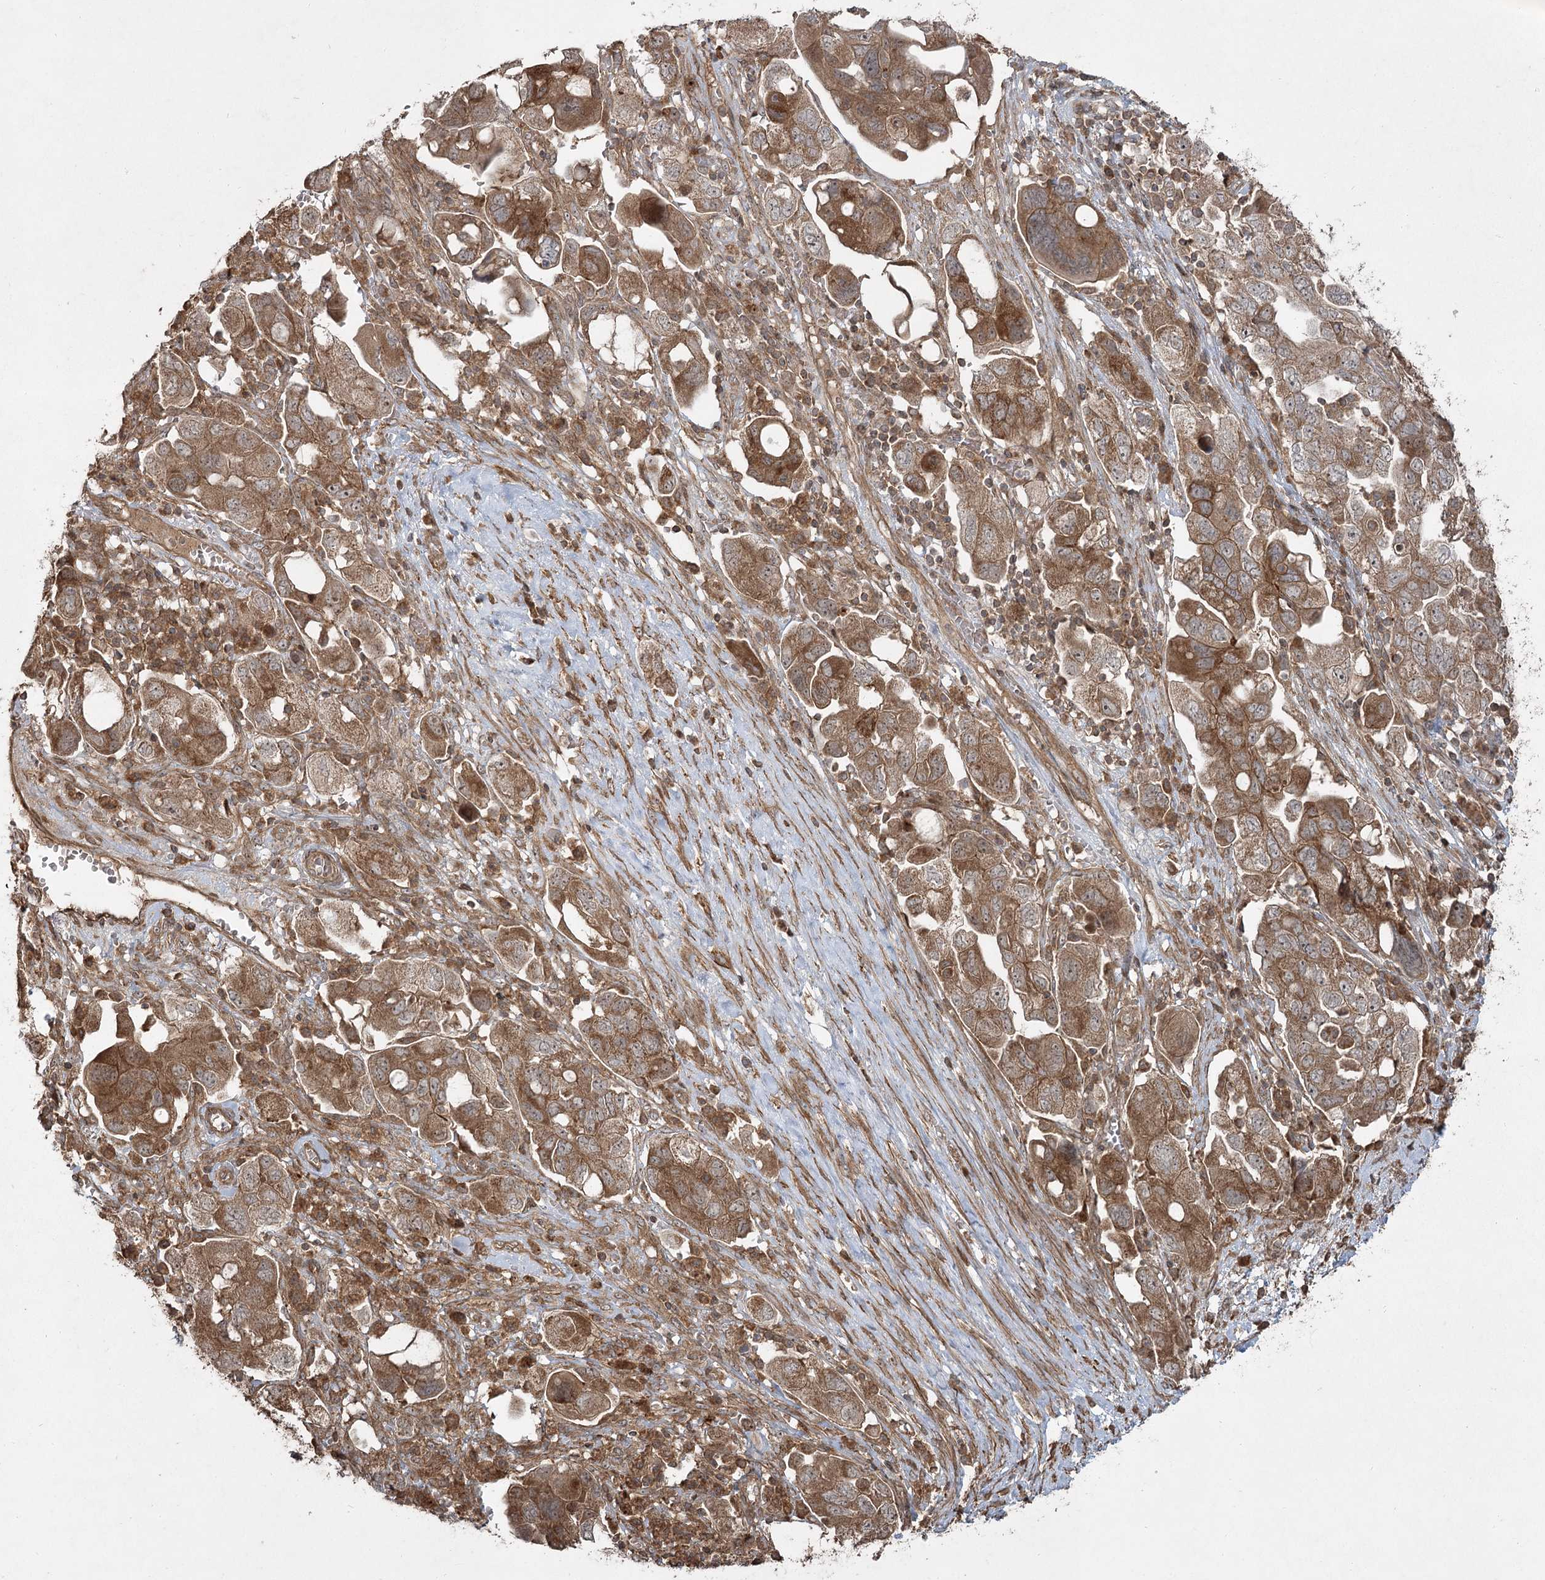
{"staining": {"intensity": "strong", "quantity": ">75%", "location": "cytoplasmic/membranous"}, "tissue": "ovarian cancer", "cell_type": "Tumor cells", "image_type": "cancer", "snomed": [{"axis": "morphology", "description": "Carcinoma, NOS"}, {"axis": "morphology", "description": "Cystadenocarcinoma, serous, NOS"}, {"axis": "topography", "description": "Ovary"}], "caption": "Ovarian serous cystadenocarcinoma stained for a protein (brown) reveals strong cytoplasmic/membranous positive expression in about >75% of tumor cells.", "gene": "CPLANE1", "patient": {"sex": "female", "age": 69}}